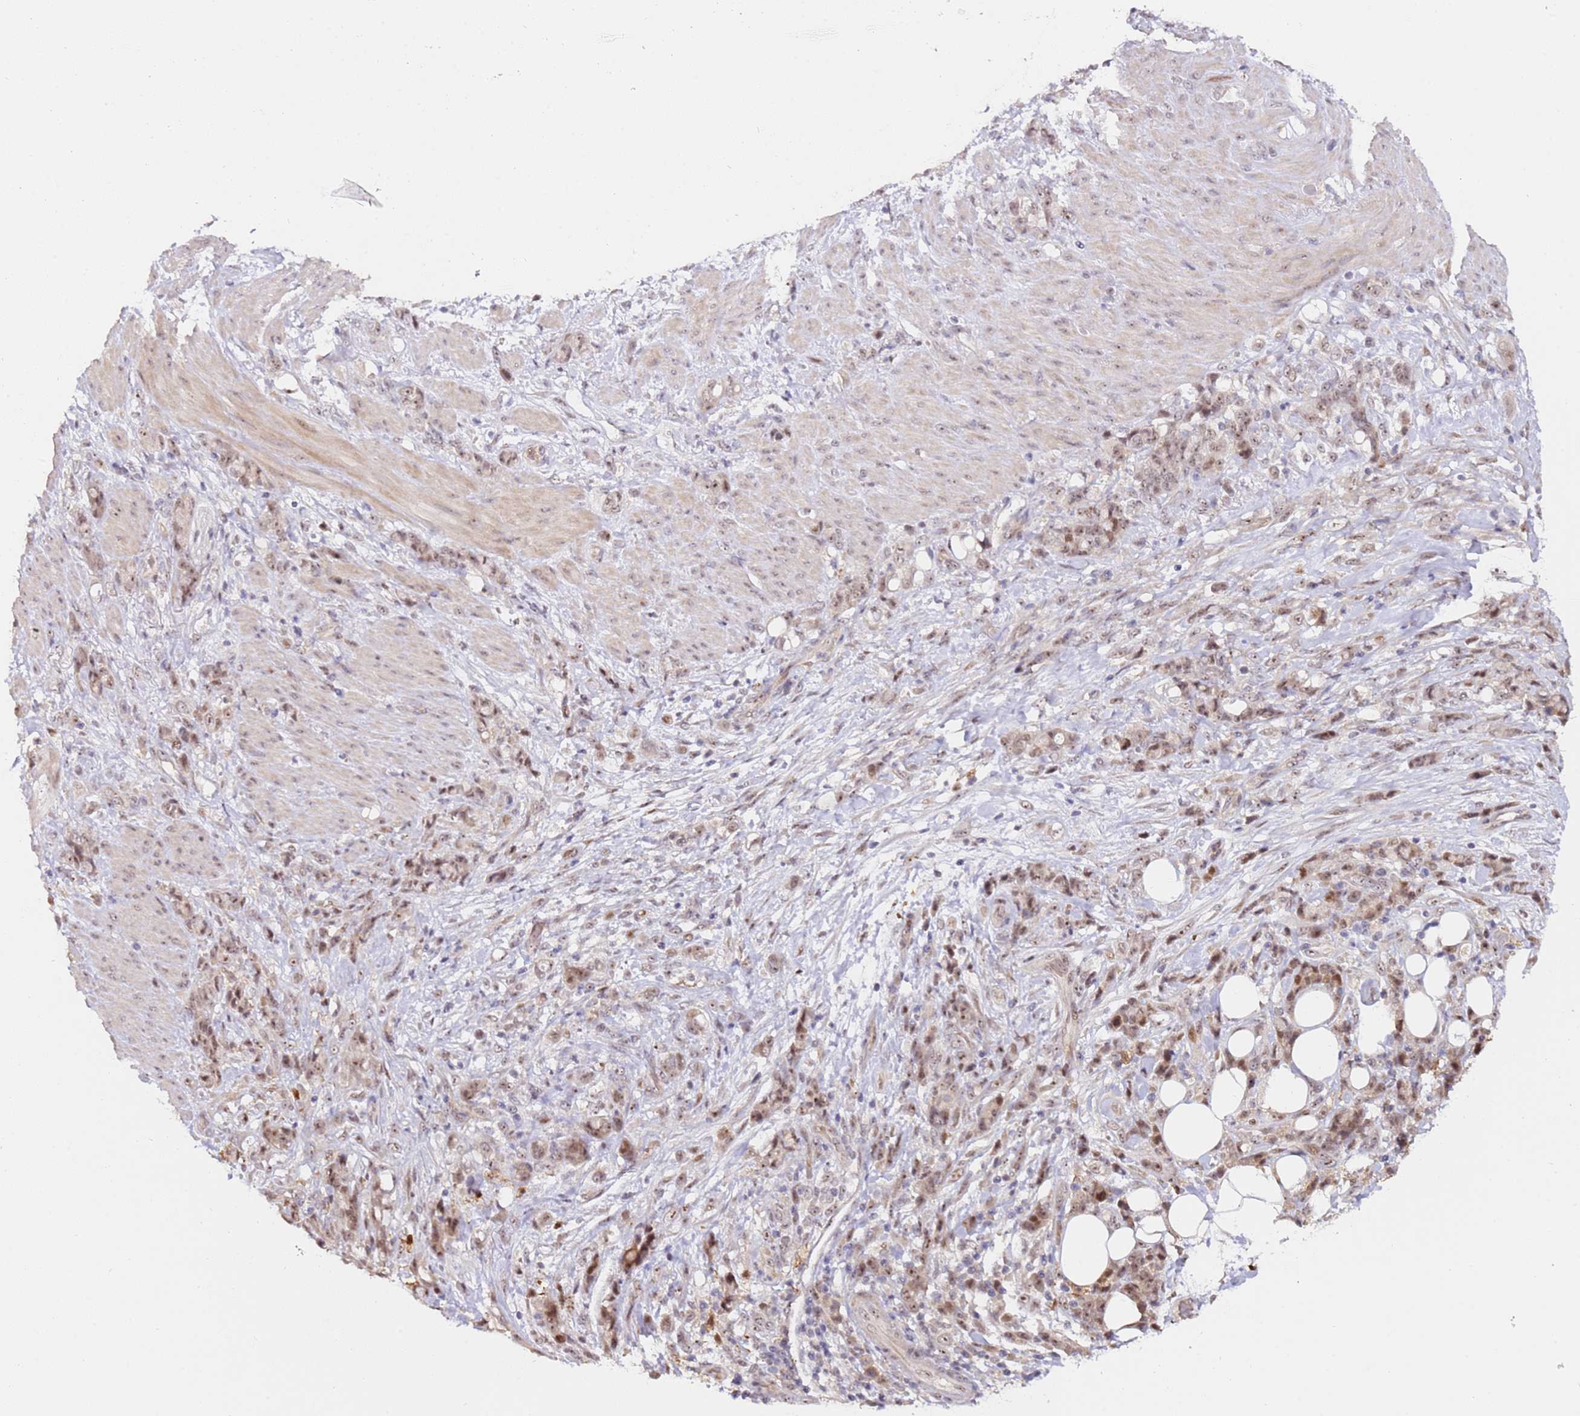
{"staining": {"intensity": "moderate", "quantity": ">75%", "location": "nuclear"}, "tissue": "stomach cancer", "cell_type": "Tumor cells", "image_type": "cancer", "snomed": [{"axis": "morphology", "description": "Normal tissue, NOS"}, {"axis": "morphology", "description": "Adenocarcinoma, NOS"}, {"axis": "topography", "description": "Stomach"}], "caption": "Moderate nuclear protein positivity is appreciated in about >75% of tumor cells in stomach cancer (adenocarcinoma).", "gene": "LGALSL", "patient": {"sex": "female", "age": 79}}